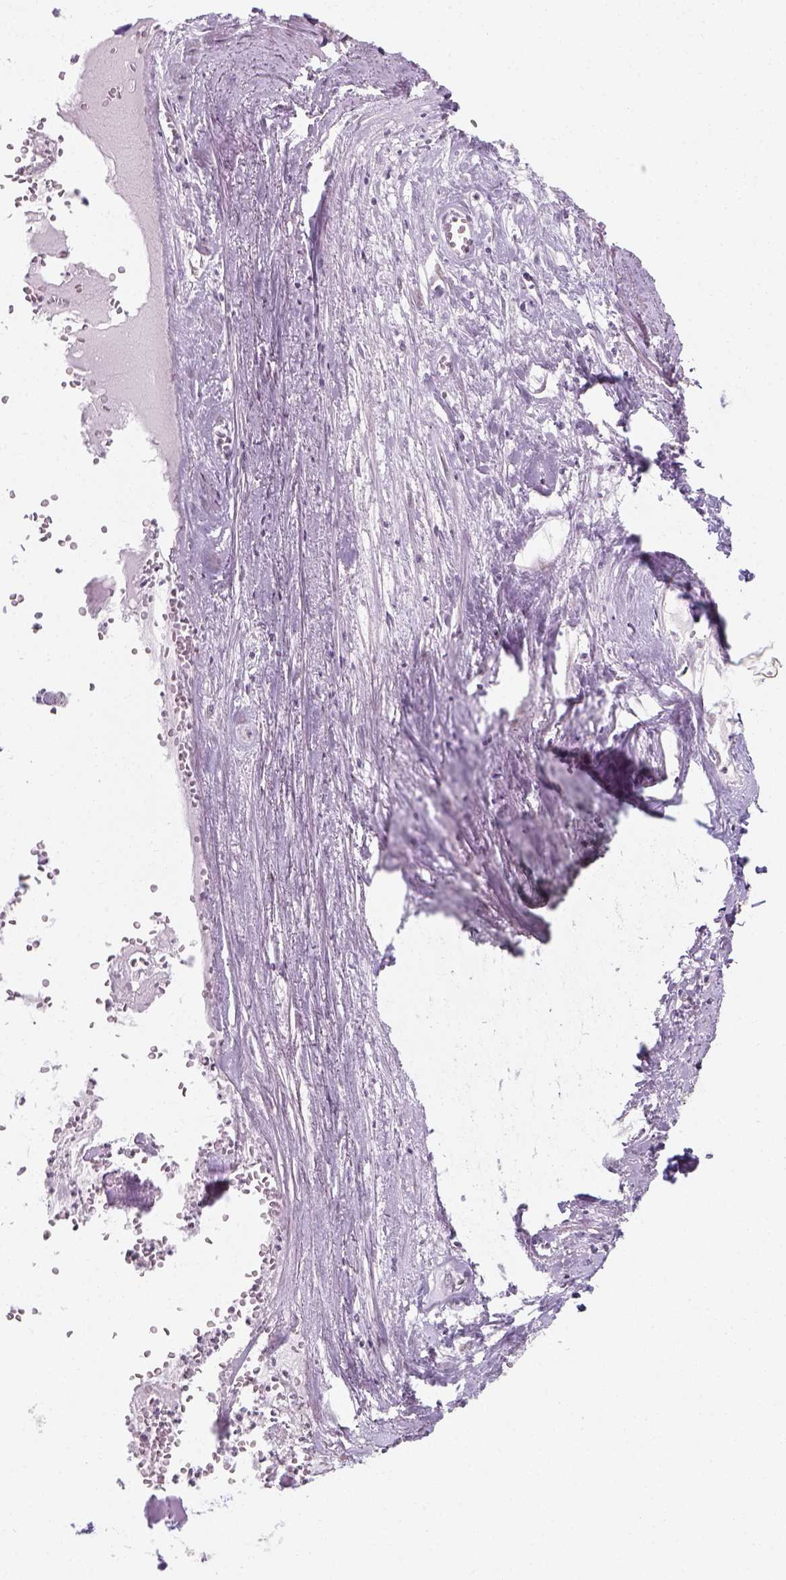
{"staining": {"intensity": "moderate", "quantity": "<25%", "location": "nuclear"}, "tissue": "soft tissue", "cell_type": "Fibroblasts", "image_type": "normal", "snomed": [{"axis": "morphology", "description": "Normal tissue, NOS"}, {"axis": "morphology", "description": "Squamous cell carcinoma, NOS"}, {"axis": "topography", "description": "Cartilage tissue"}, {"axis": "topography", "description": "Head-Neck"}], "caption": "The immunohistochemical stain labels moderate nuclear staining in fibroblasts of normal soft tissue.", "gene": "C1orf112", "patient": {"sex": "male", "age": 57}}